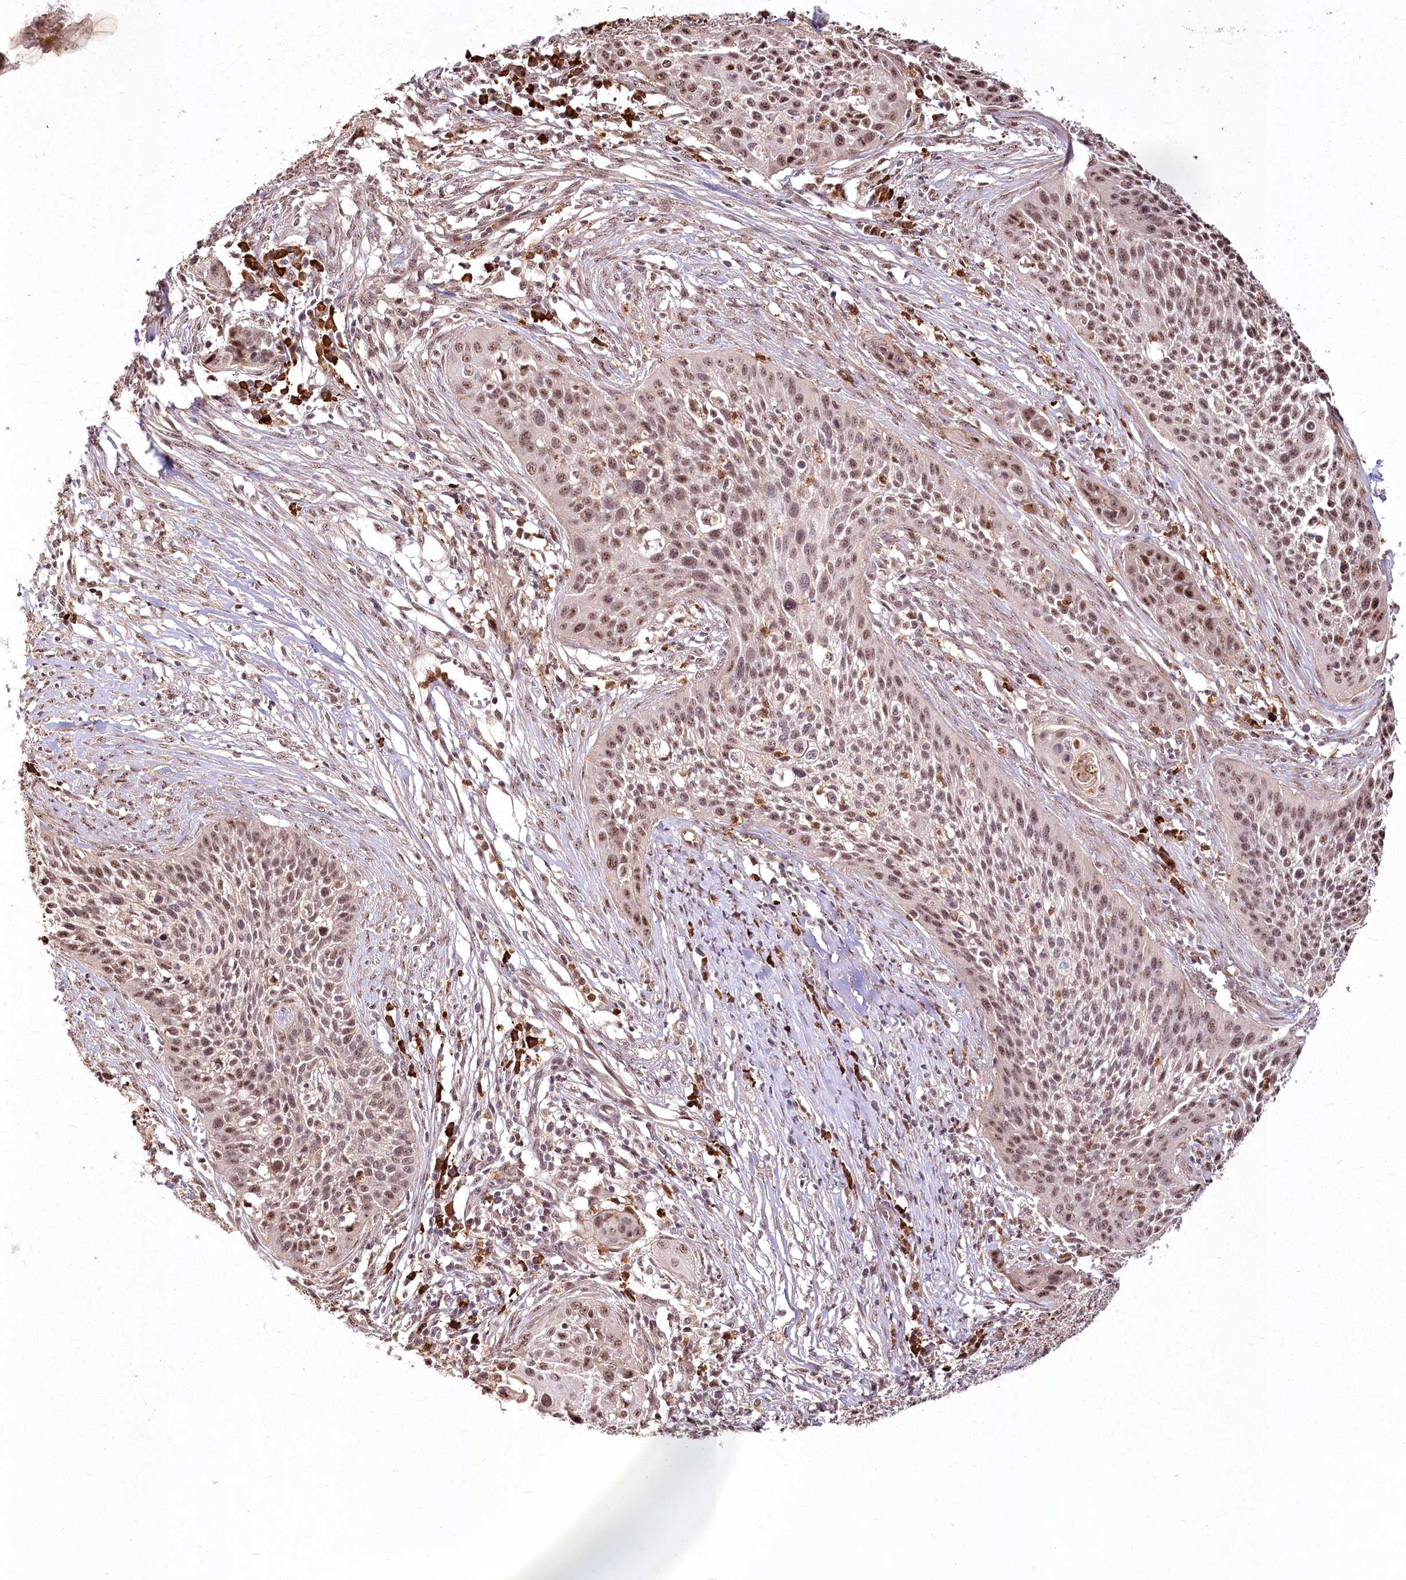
{"staining": {"intensity": "weak", "quantity": ">75%", "location": "nuclear"}, "tissue": "cervical cancer", "cell_type": "Tumor cells", "image_type": "cancer", "snomed": [{"axis": "morphology", "description": "Squamous cell carcinoma, NOS"}, {"axis": "topography", "description": "Cervix"}], "caption": "IHC (DAB (3,3'-diaminobenzidine)) staining of cervical squamous cell carcinoma reveals weak nuclear protein positivity in about >75% of tumor cells. Using DAB (3,3'-diaminobenzidine) (brown) and hematoxylin (blue) stains, captured at high magnification using brightfield microscopy.", "gene": "PYROXD1", "patient": {"sex": "female", "age": 34}}